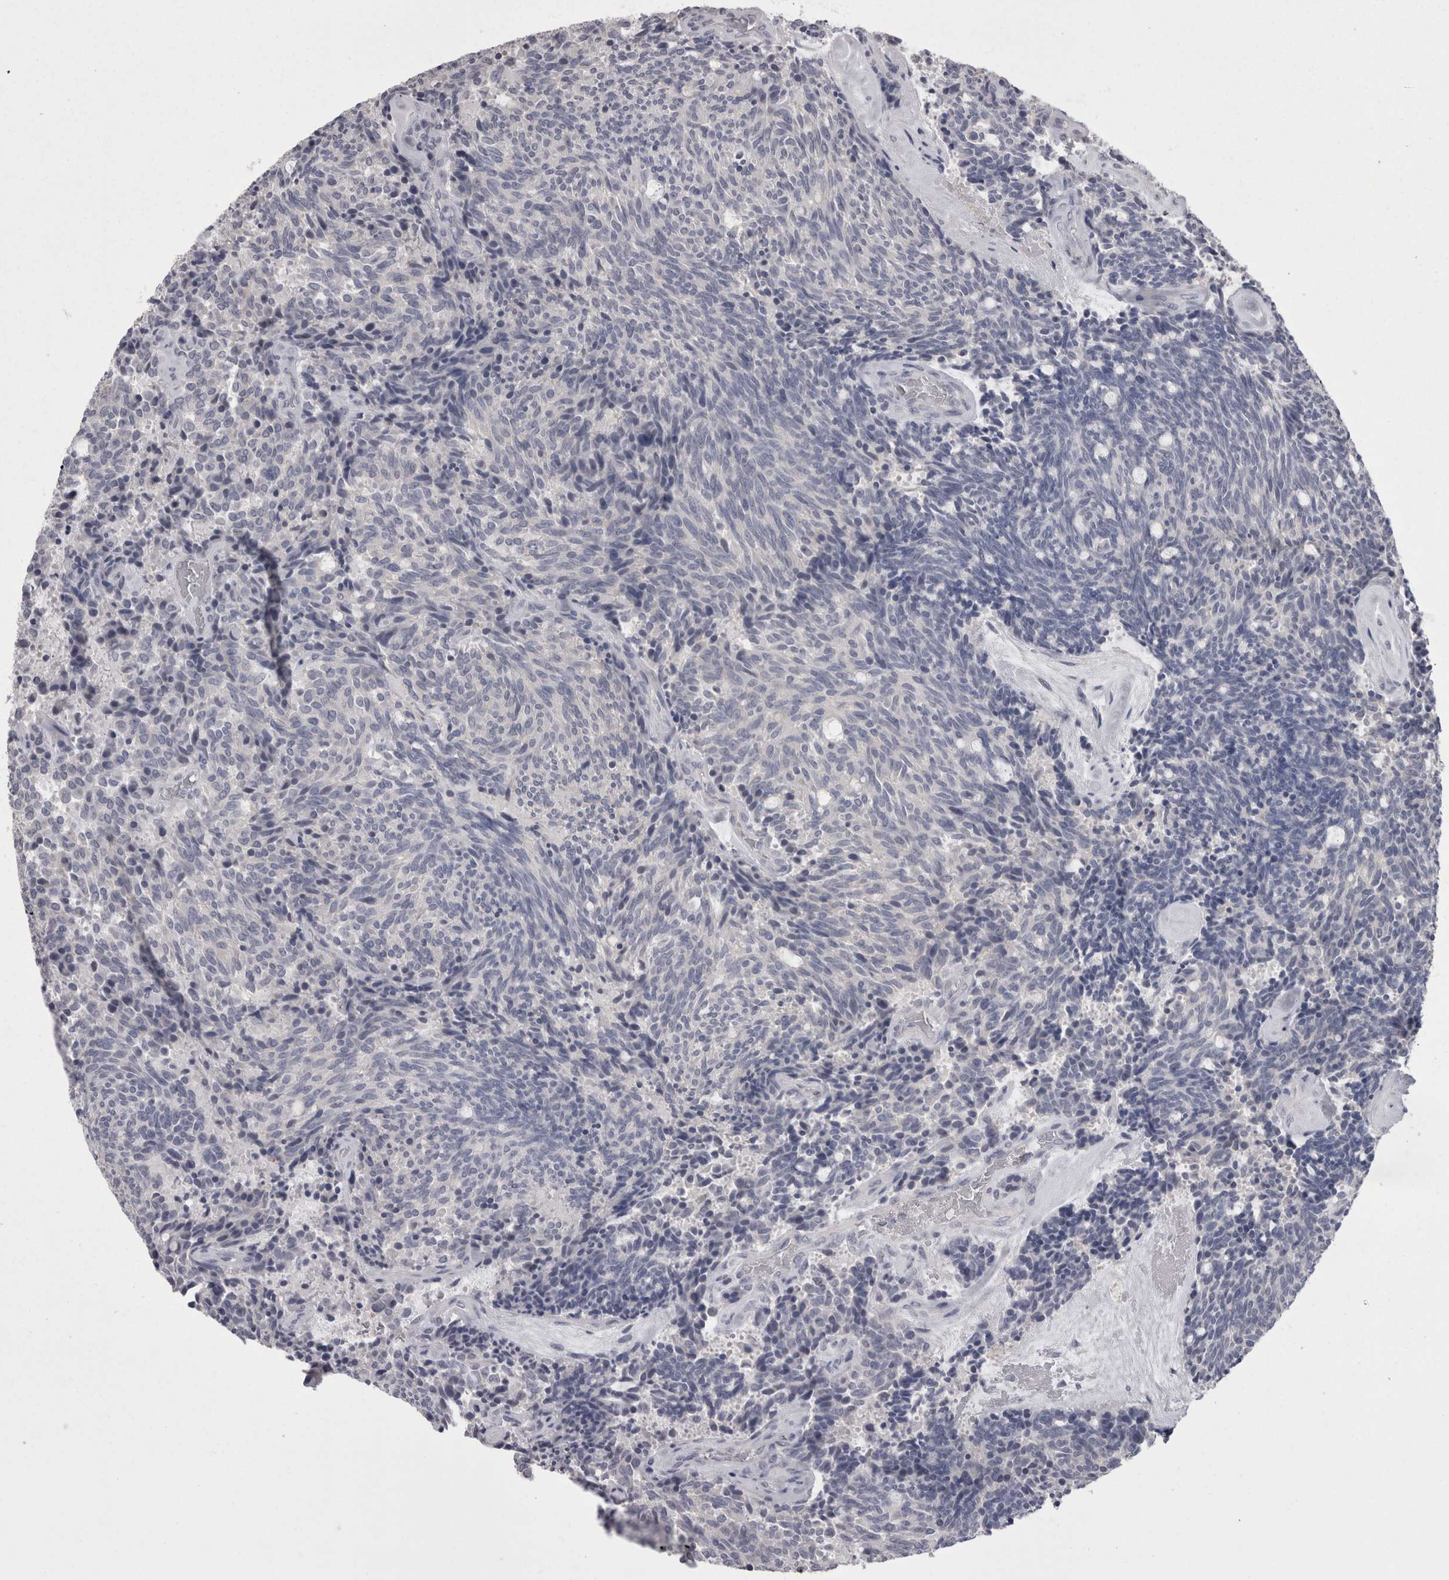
{"staining": {"intensity": "negative", "quantity": "none", "location": "none"}, "tissue": "carcinoid", "cell_type": "Tumor cells", "image_type": "cancer", "snomed": [{"axis": "morphology", "description": "Carcinoid, malignant, NOS"}, {"axis": "topography", "description": "Pancreas"}], "caption": "Tumor cells show no significant protein staining in carcinoid.", "gene": "CAMK2D", "patient": {"sex": "female", "age": 54}}